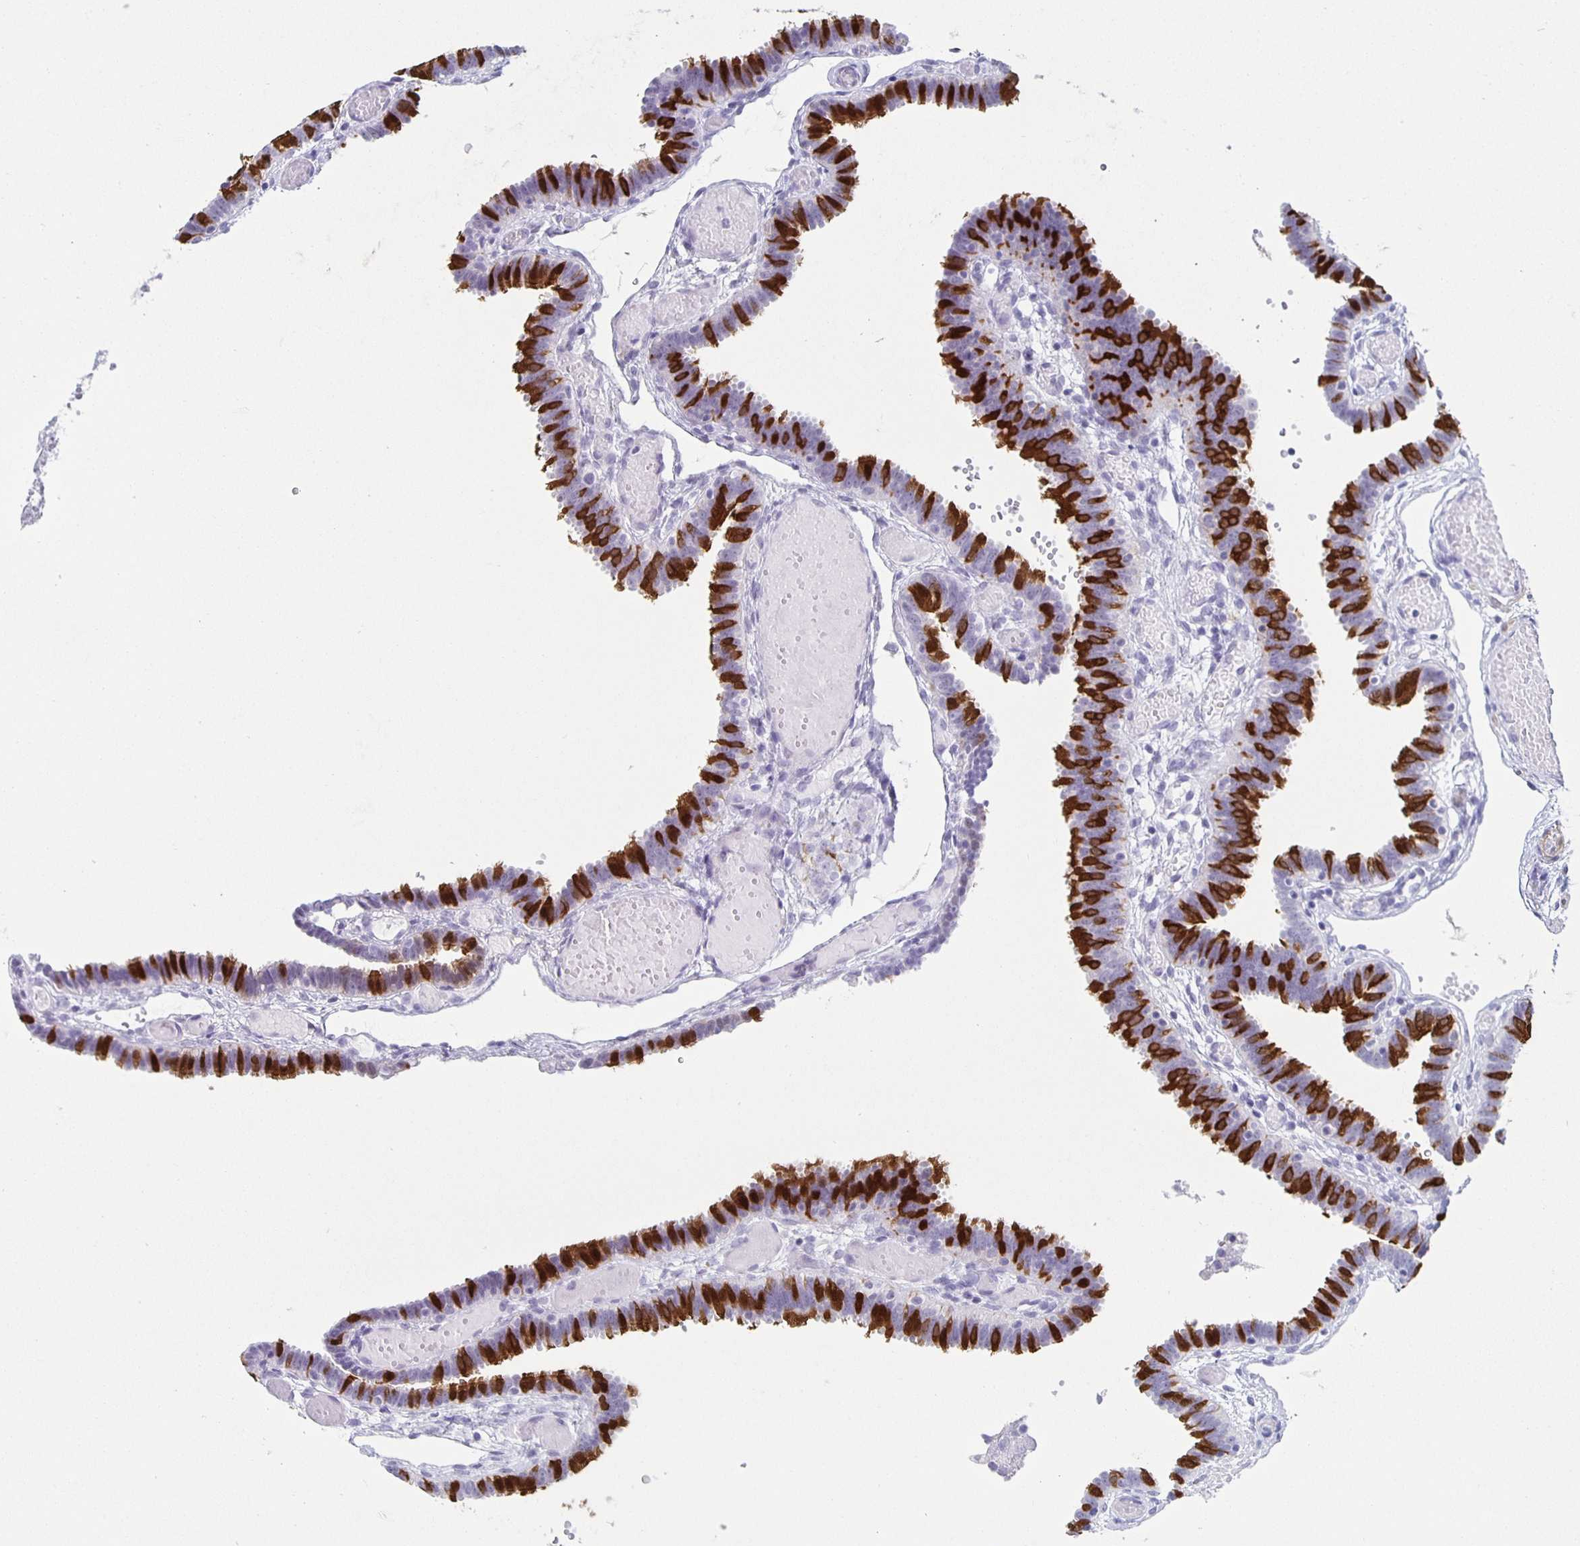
{"staining": {"intensity": "strong", "quantity": "25%-75%", "location": "cytoplasmic/membranous"}, "tissue": "fallopian tube", "cell_type": "Glandular cells", "image_type": "normal", "snomed": [{"axis": "morphology", "description": "Normal tissue, NOS"}, {"axis": "topography", "description": "Fallopian tube"}], "caption": "Strong cytoplasmic/membranous protein staining is present in approximately 25%-75% of glandular cells in fallopian tube.", "gene": "TPPP", "patient": {"sex": "female", "age": 37}}